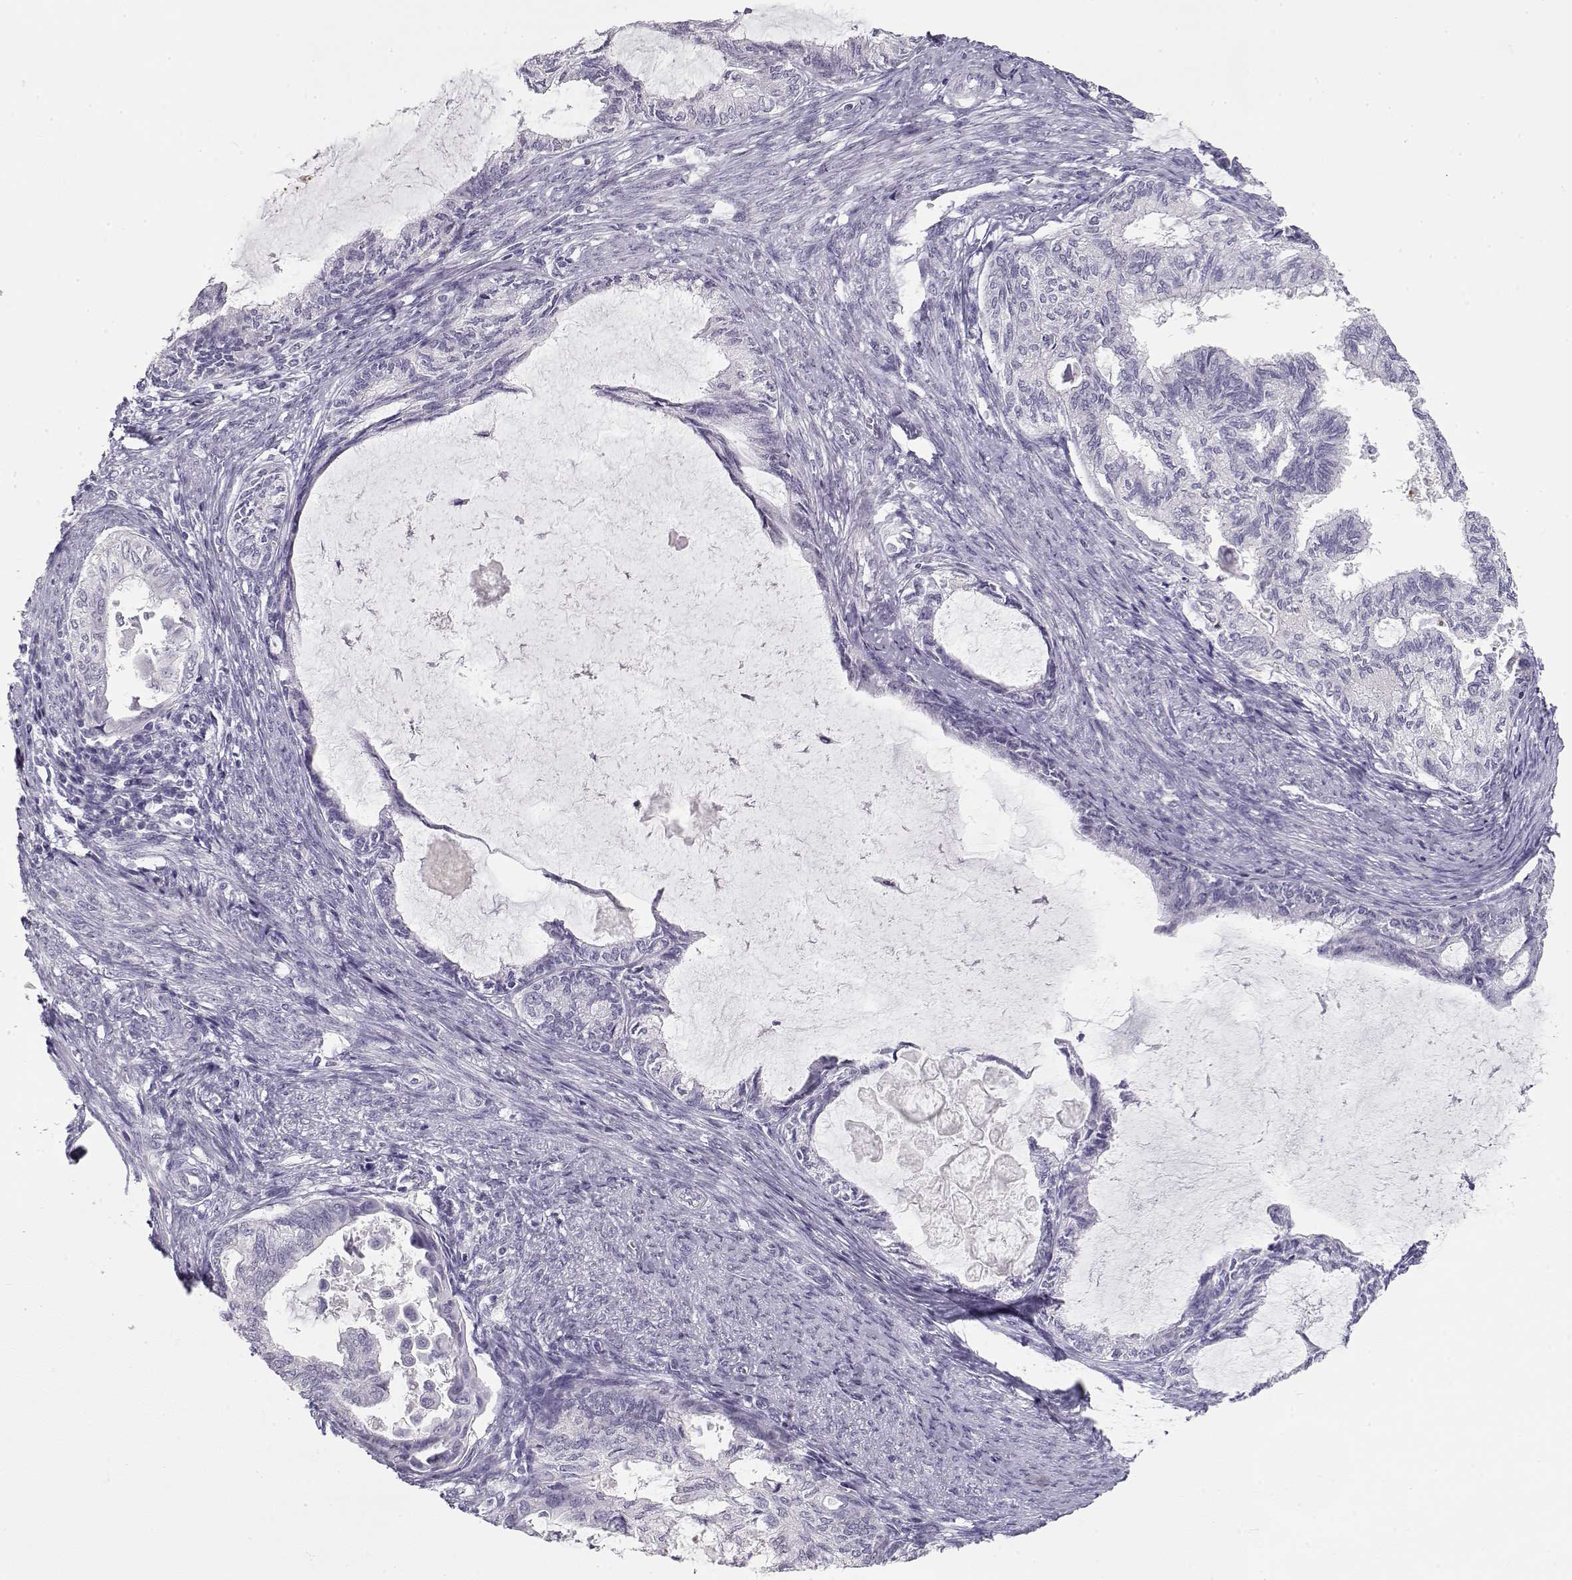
{"staining": {"intensity": "negative", "quantity": "none", "location": "none"}, "tissue": "endometrial cancer", "cell_type": "Tumor cells", "image_type": "cancer", "snomed": [{"axis": "morphology", "description": "Adenocarcinoma, NOS"}, {"axis": "topography", "description": "Endometrium"}], "caption": "A micrograph of human adenocarcinoma (endometrial) is negative for staining in tumor cells. The staining was performed using DAB to visualize the protein expression in brown, while the nuclei were stained in blue with hematoxylin (Magnification: 20x).", "gene": "NUTM1", "patient": {"sex": "female", "age": 86}}